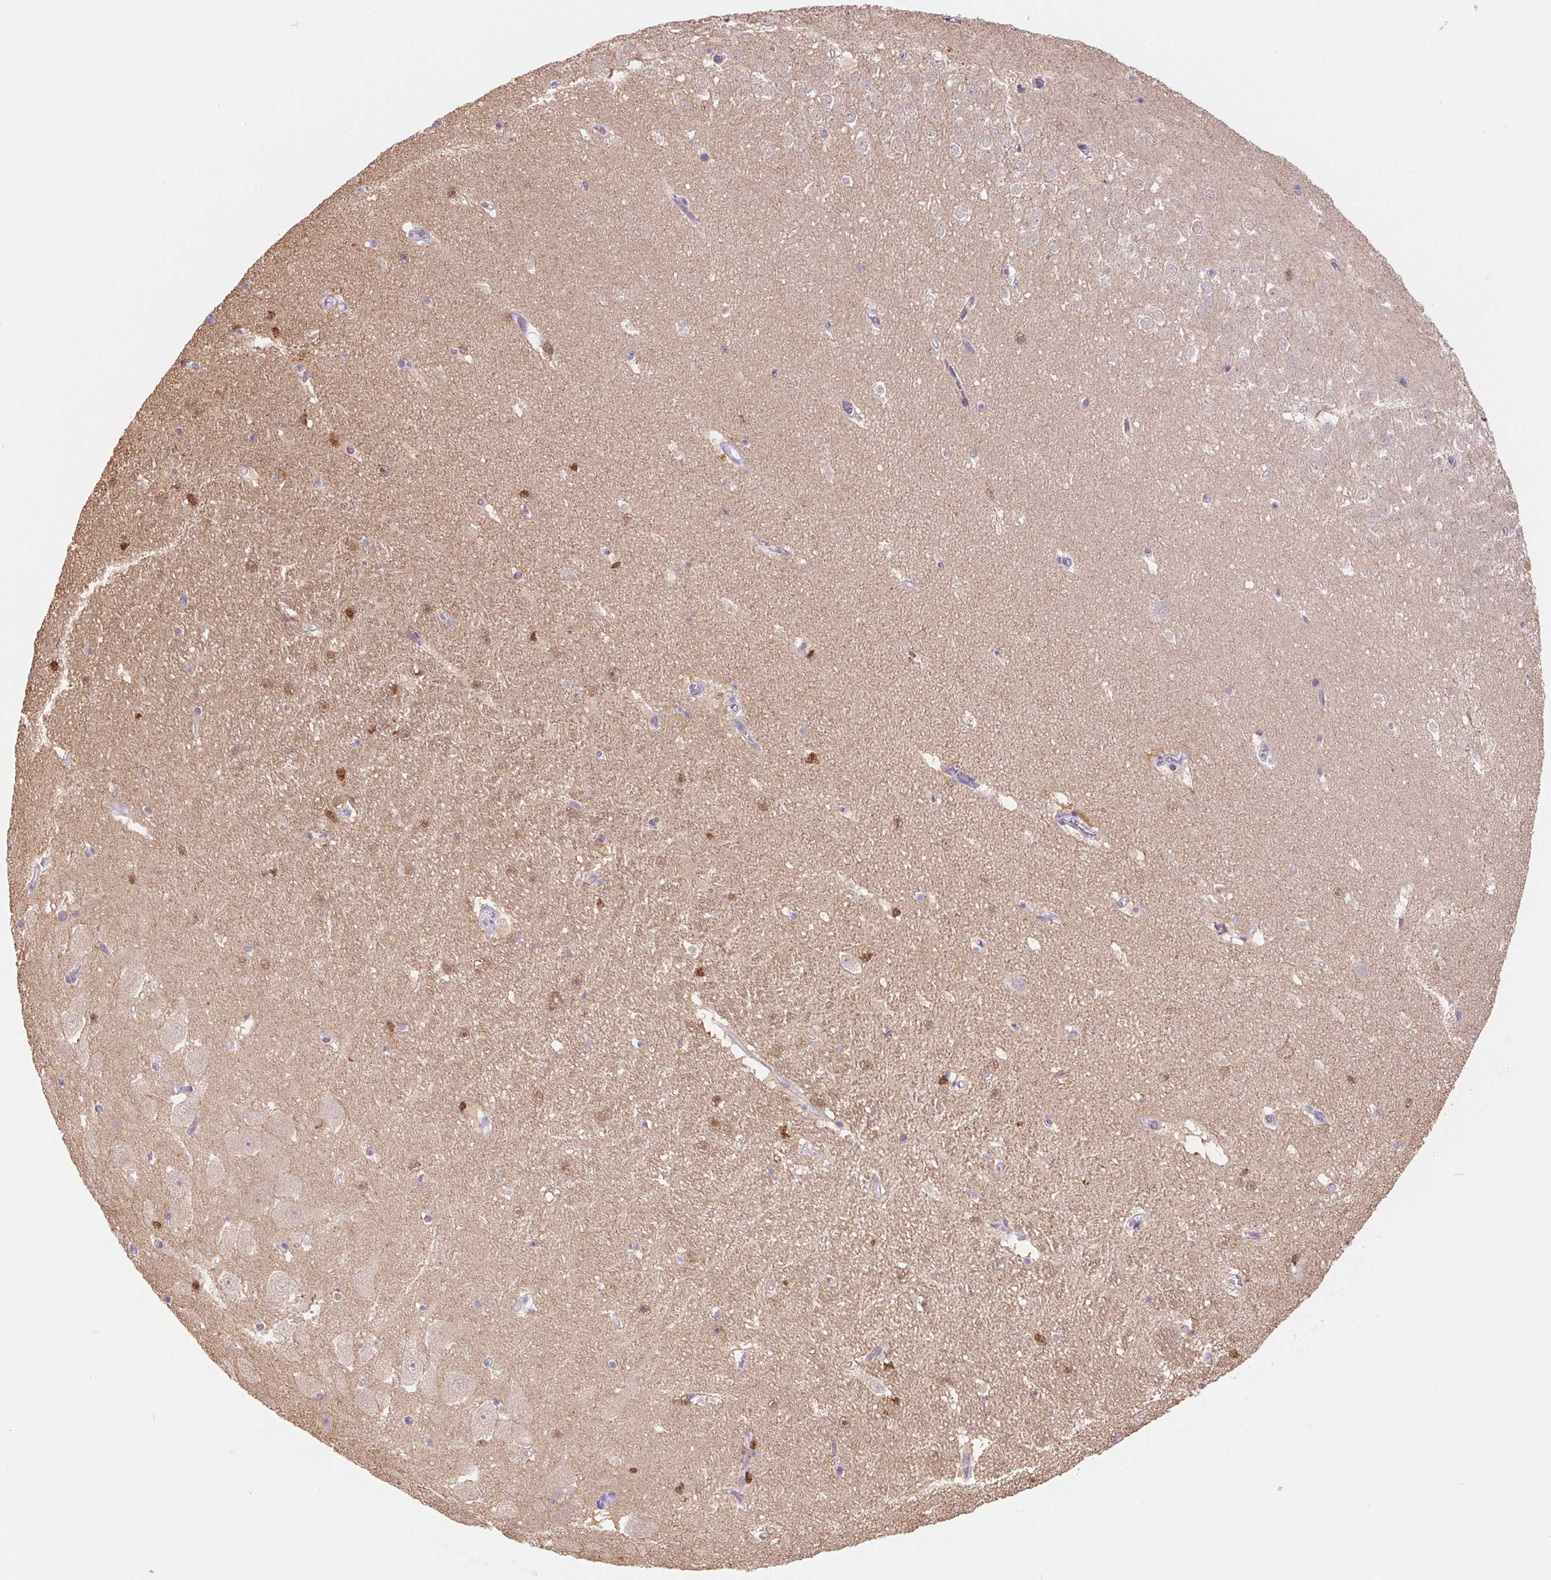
{"staining": {"intensity": "moderate", "quantity": "<25%", "location": "cytoplasmic/membranous"}, "tissue": "hippocampus", "cell_type": "Glial cells", "image_type": "normal", "snomed": [{"axis": "morphology", "description": "Normal tissue, NOS"}, {"axis": "topography", "description": "Hippocampus"}], "caption": "Approximately <25% of glial cells in benign human hippocampus display moderate cytoplasmic/membranous protein positivity as visualized by brown immunohistochemical staining.", "gene": "PNLIP", "patient": {"sex": "female", "age": 42}}